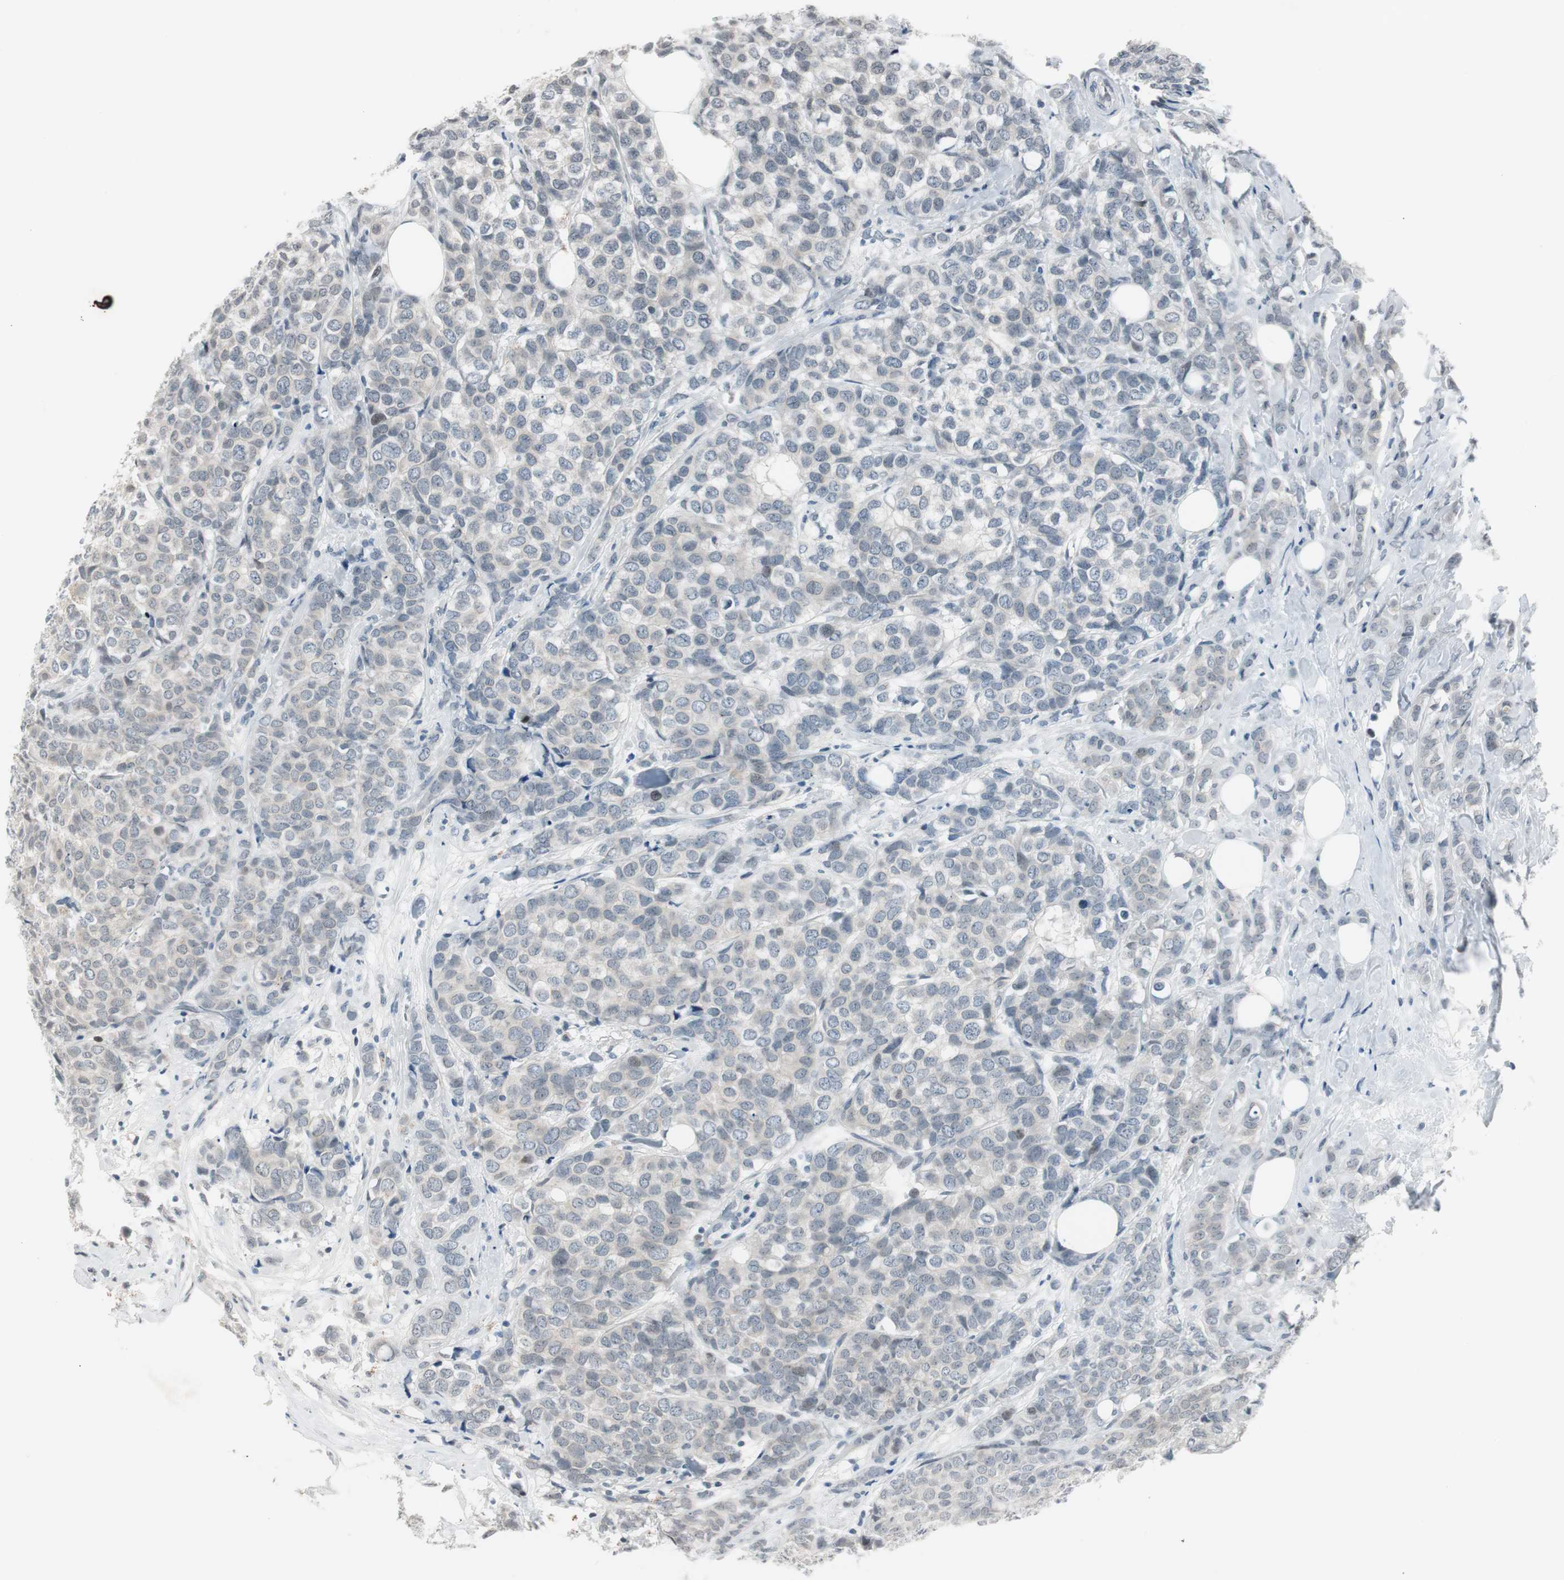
{"staining": {"intensity": "negative", "quantity": "none", "location": "none"}, "tissue": "breast cancer", "cell_type": "Tumor cells", "image_type": "cancer", "snomed": [{"axis": "morphology", "description": "Lobular carcinoma"}, {"axis": "topography", "description": "Breast"}], "caption": "Tumor cells show no significant positivity in breast lobular carcinoma.", "gene": "BOLA1", "patient": {"sex": "female", "age": 60}}